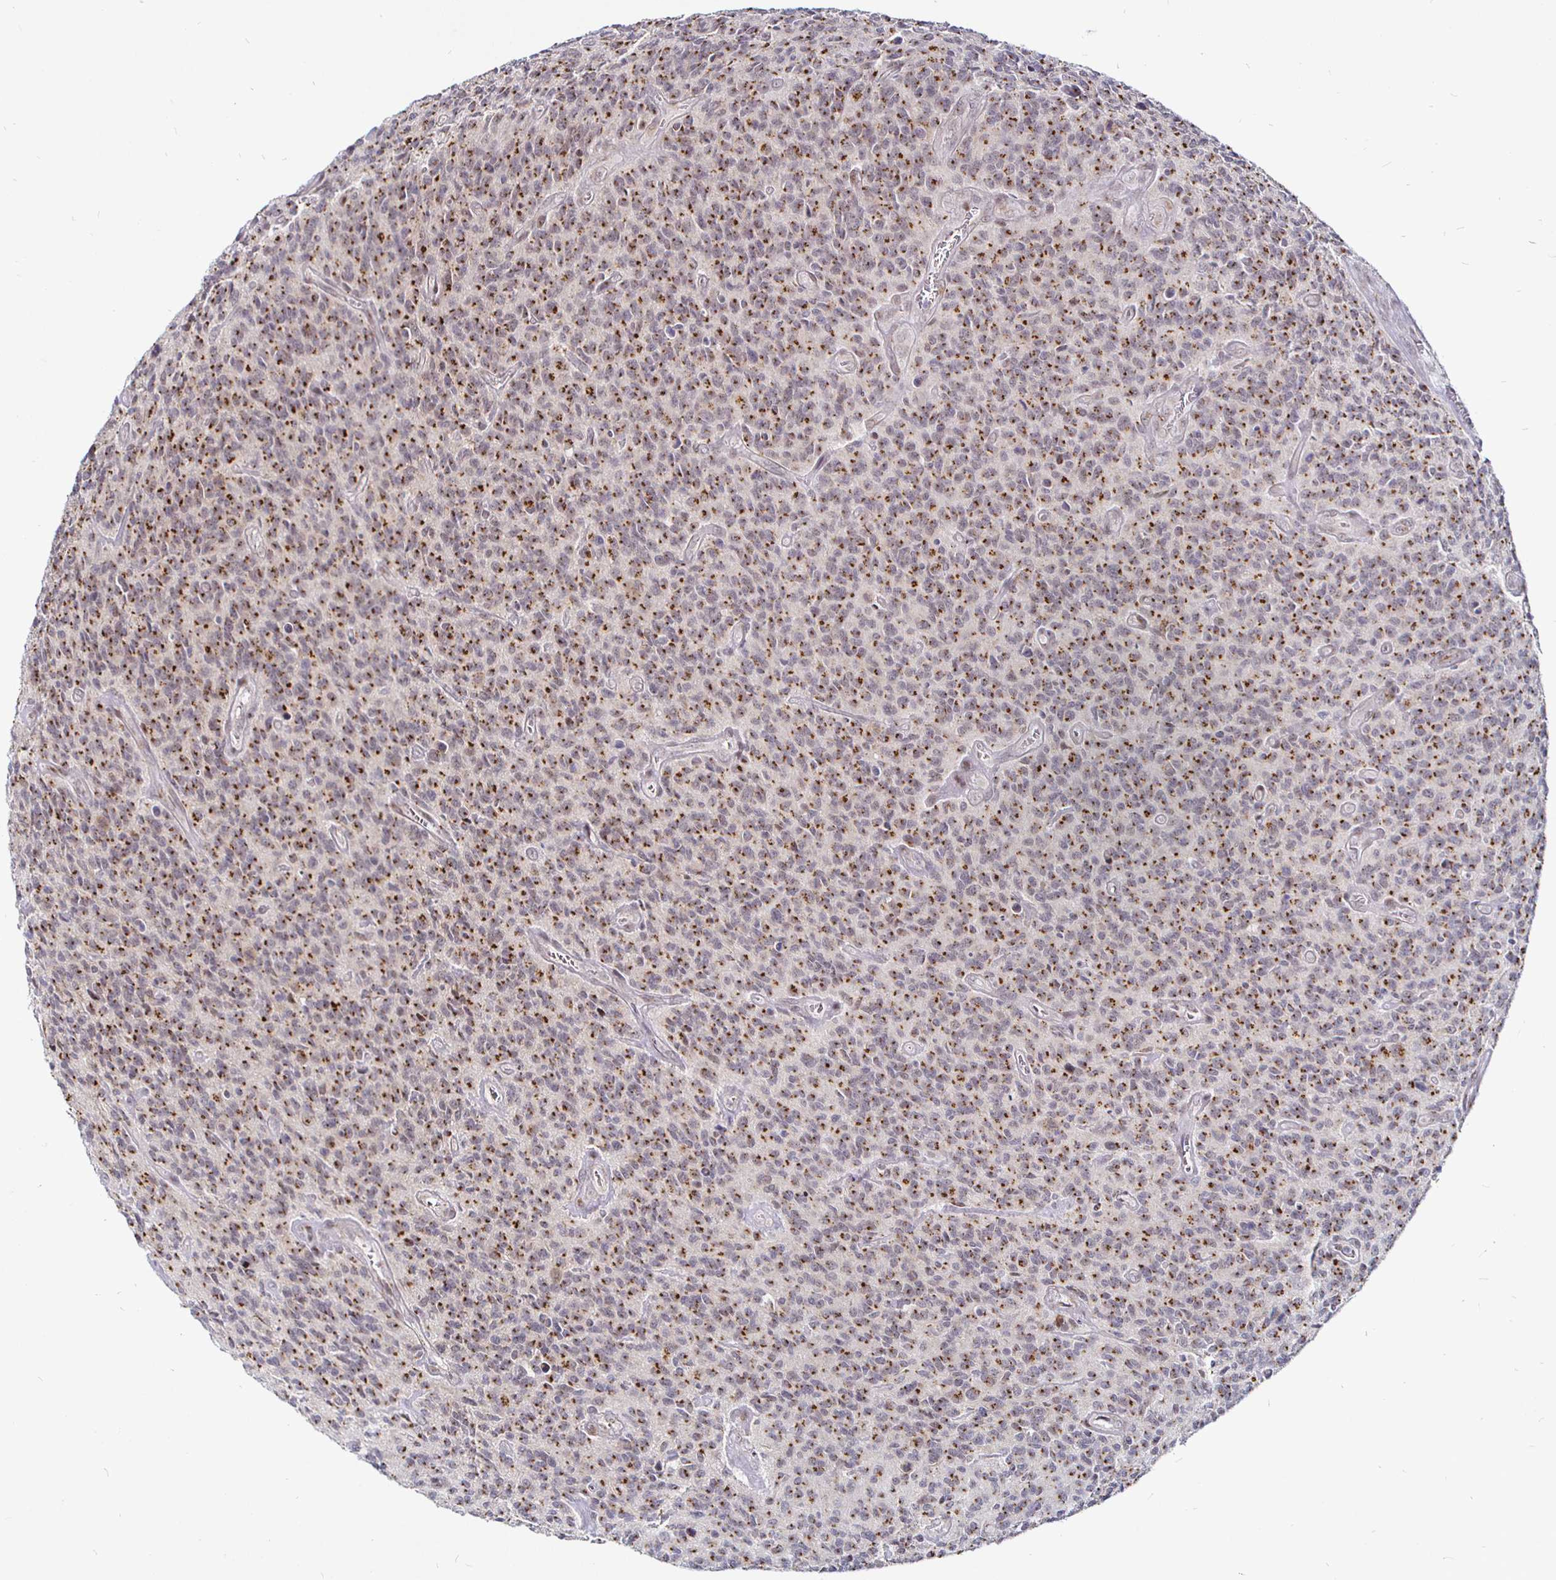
{"staining": {"intensity": "strong", "quantity": "25%-75%", "location": "cytoplasmic/membranous"}, "tissue": "glioma", "cell_type": "Tumor cells", "image_type": "cancer", "snomed": [{"axis": "morphology", "description": "Glioma, malignant, High grade"}, {"axis": "topography", "description": "Brain"}], "caption": "IHC staining of glioma, which demonstrates high levels of strong cytoplasmic/membranous positivity in approximately 25%-75% of tumor cells indicating strong cytoplasmic/membranous protein expression. The staining was performed using DAB (brown) for protein detection and nuclei were counterstained in hematoxylin (blue).", "gene": "ATG3", "patient": {"sex": "male", "age": 76}}